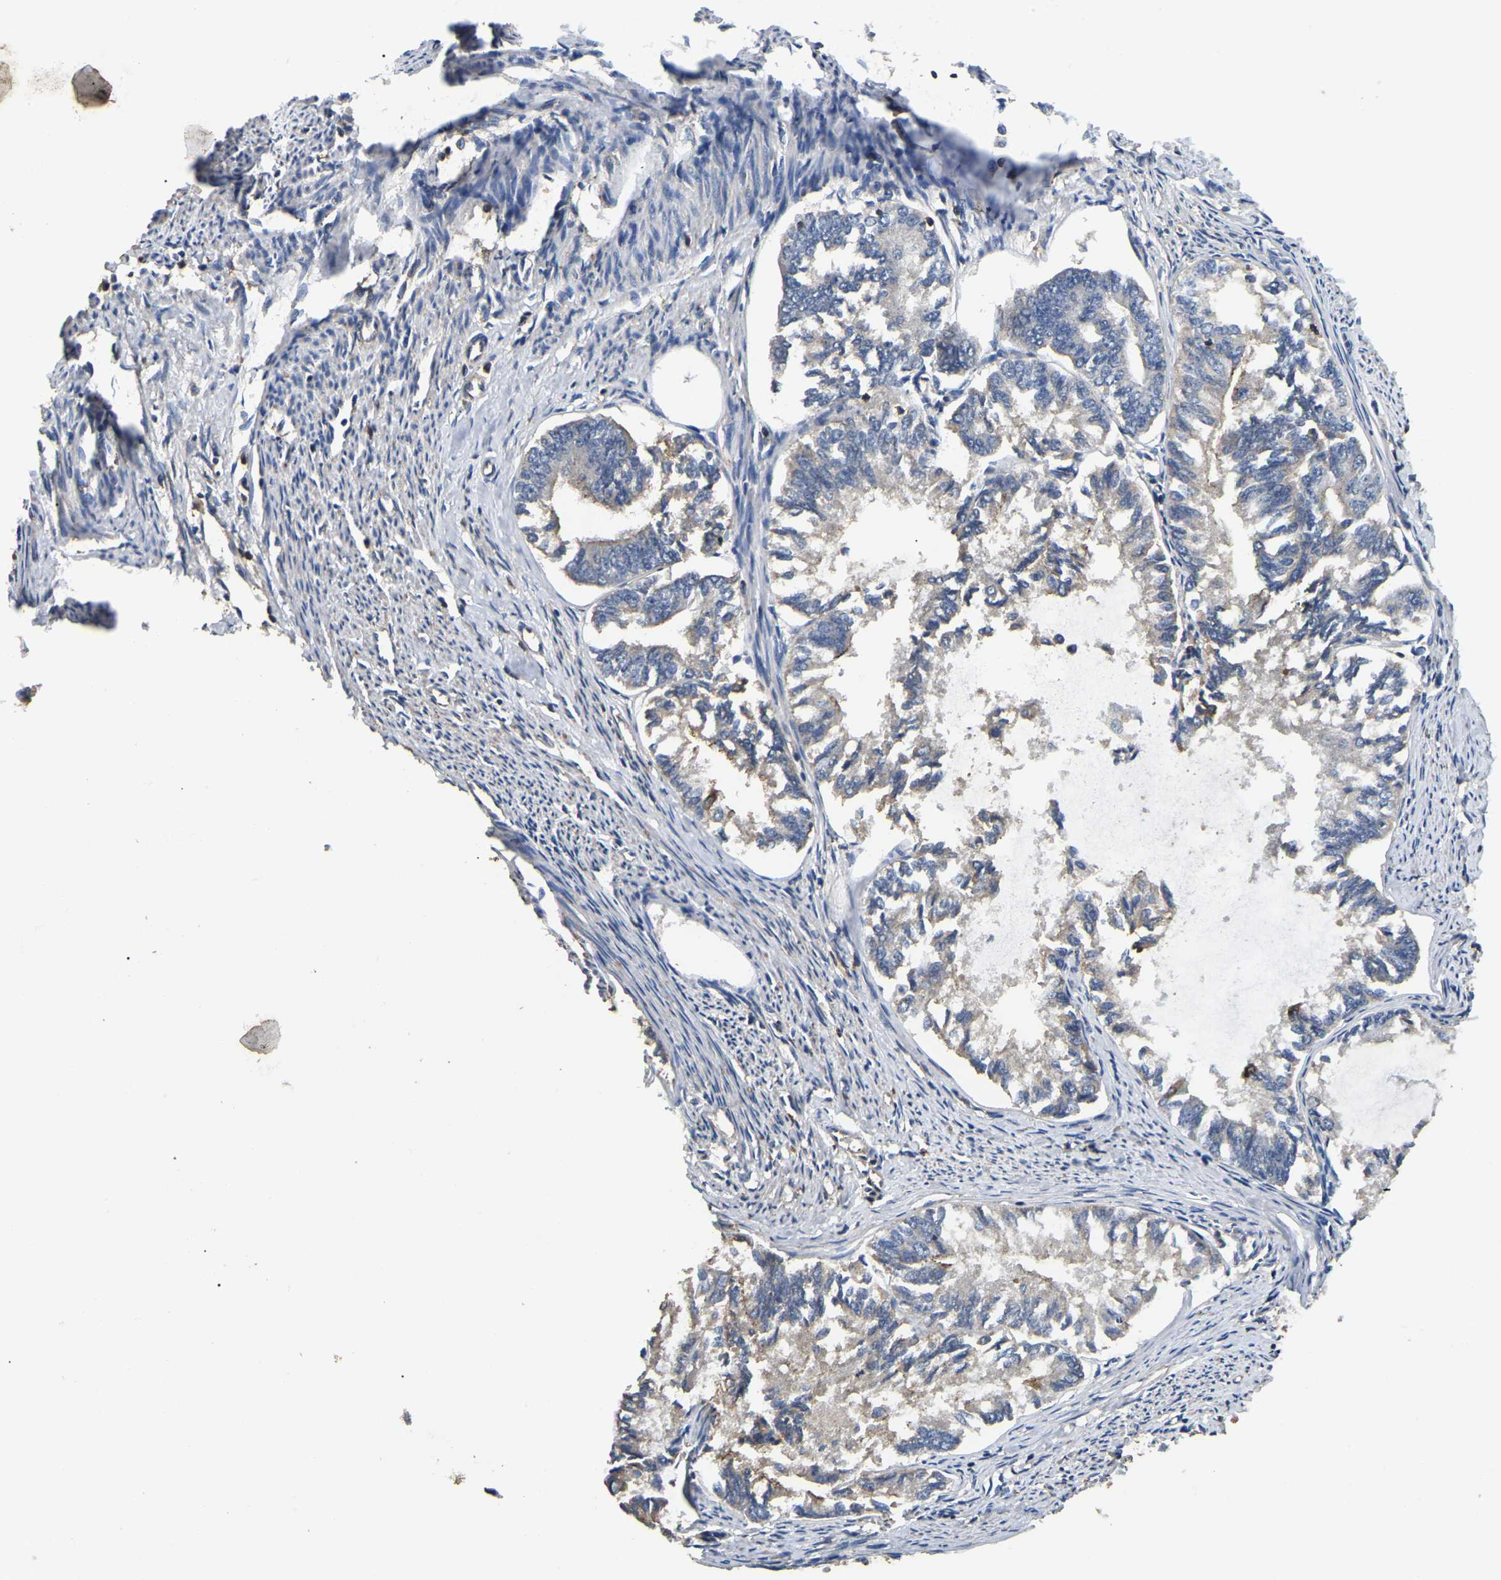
{"staining": {"intensity": "weak", "quantity": "<25%", "location": "cytoplasmic/membranous"}, "tissue": "endometrial cancer", "cell_type": "Tumor cells", "image_type": "cancer", "snomed": [{"axis": "morphology", "description": "Adenocarcinoma, NOS"}, {"axis": "topography", "description": "Endometrium"}], "caption": "Tumor cells show no significant protein expression in endometrial cancer.", "gene": "SMPD2", "patient": {"sex": "female", "age": 86}}